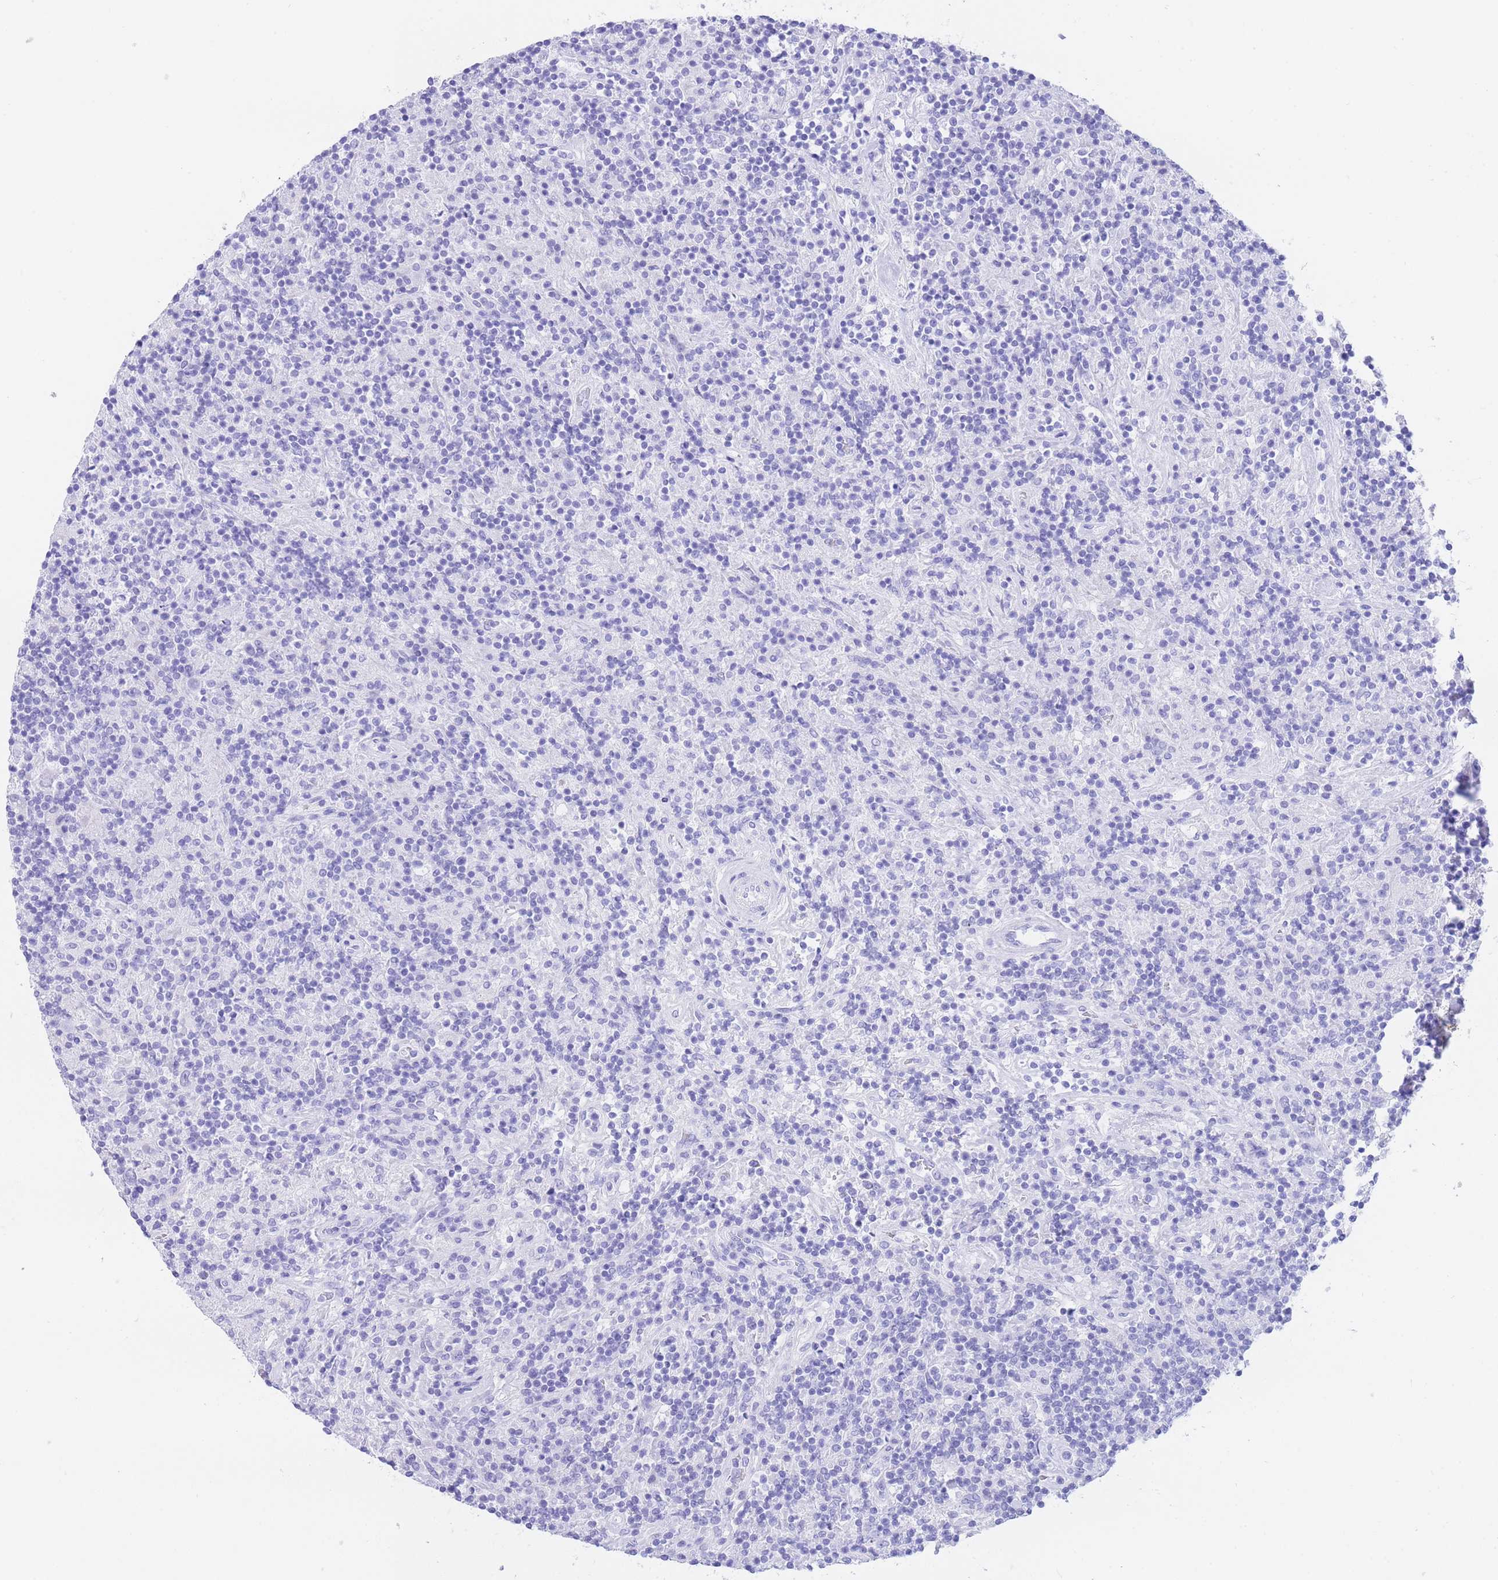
{"staining": {"intensity": "negative", "quantity": "none", "location": "none"}, "tissue": "lymphoma", "cell_type": "Tumor cells", "image_type": "cancer", "snomed": [{"axis": "morphology", "description": "Hodgkin's disease, NOS"}, {"axis": "topography", "description": "Lymph node"}], "caption": "High magnification brightfield microscopy of lymphoma stained with DAB (3,3'-diaminobenzidine) (brown) and counterstained with hematoxylin (blue): tumor cells show no significant staining.", "gene": "SLCO1B3", "patient": {"sex": "male", "age": 70}}